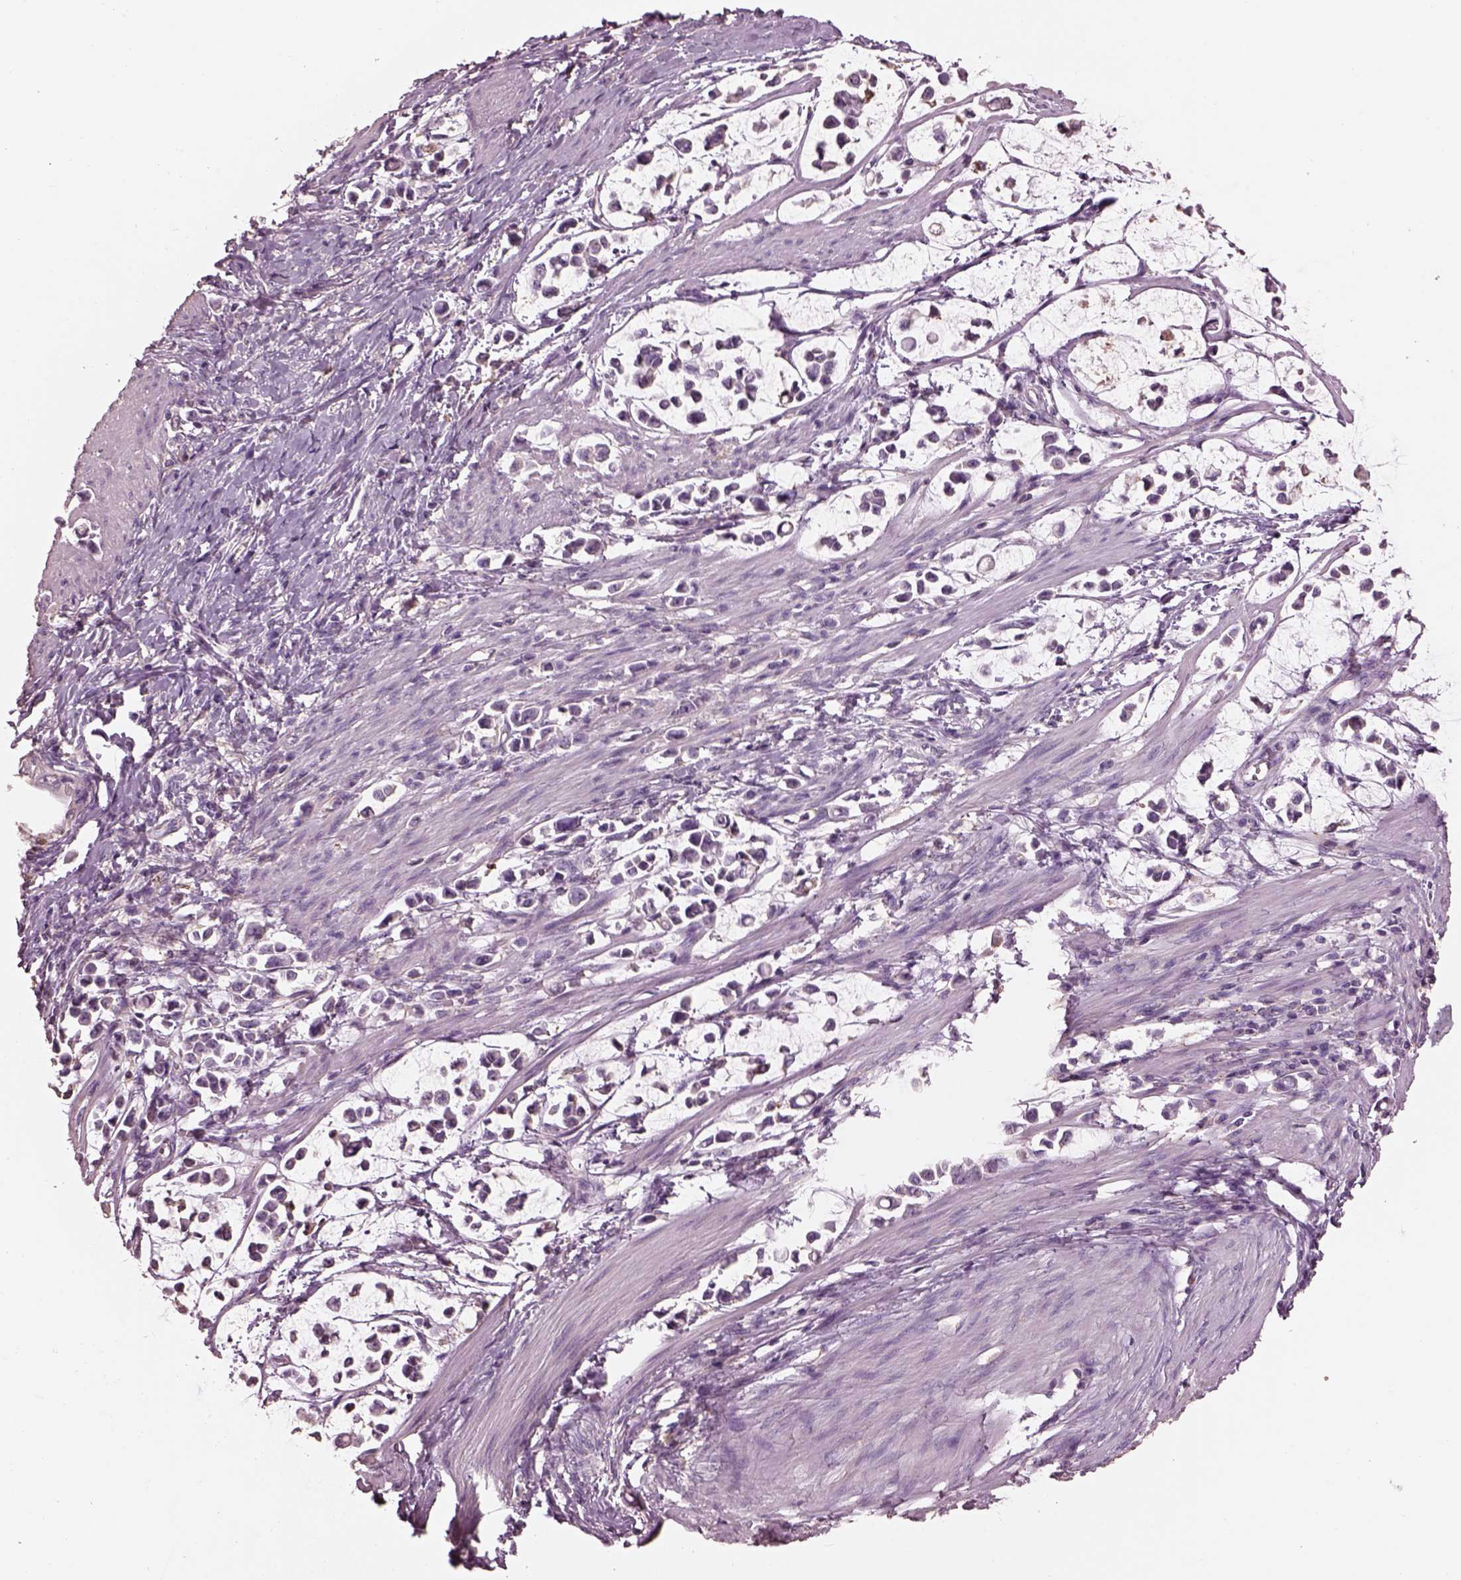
{"staining": {"intensity": "negative", "quantity": "none", "location": "none"}, "tissue": "stomach cancer", "cell_type": "Tumor cells", "image_type": "cancer", "snomed": [{"axis": "morphology", "description": "Adenocarcinoma, NOS"}, {"axis": "topography", "description": "Stomach"}], "caption": "This is a photomicrograph of immunohistochemistry staining of adenocarcinoma (stomach), which shows no staining in tumor cells. The staining was performed using DAB to visualize the protein expression in brown, while the nuclei were stained in blue with hematoxylin (Magnification: 20x).", "gene": "SRI", "patient": {"sex": "male", "age": 82}}